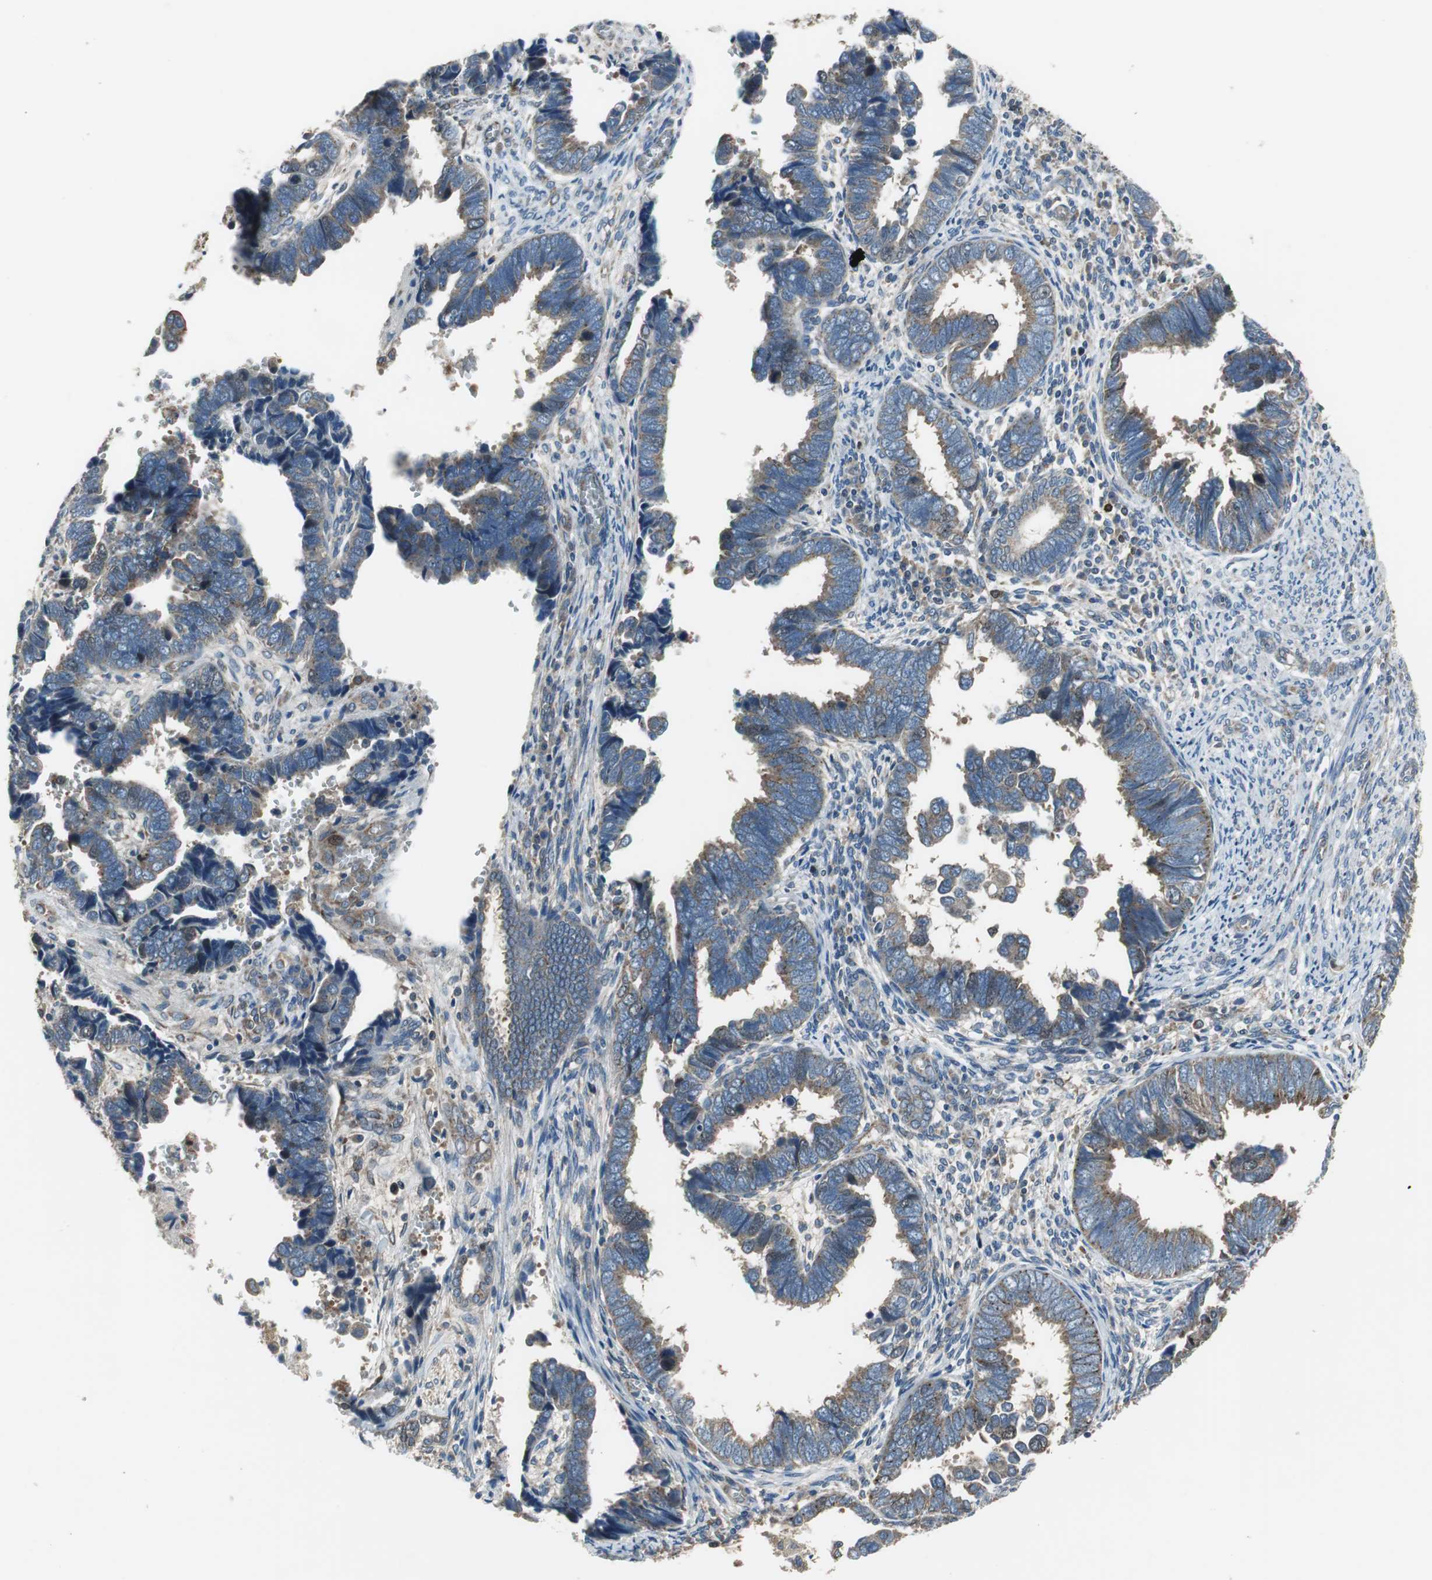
{"staining": {"intensity": "moderate", "quantity": ">75%", "location": "cytoplasmic/membranous"}, "tissue": "endometrial cancer", "cell_type": "Tumor cells", "image_type": "cancer", "snomed": [{"axis": "morphology", "description": "Adenocarcinoma, NOS"}, {"axis": "topography", "description": "Endometrium"}], "caption": "Endometrial cancer (adenocarcinoma) tissue exhibits moderate cytoplasmic/membranous expression in about >75% of tumor cells", "gene": "PI4KB", "patient": {"sex": "female", "age": 75}}